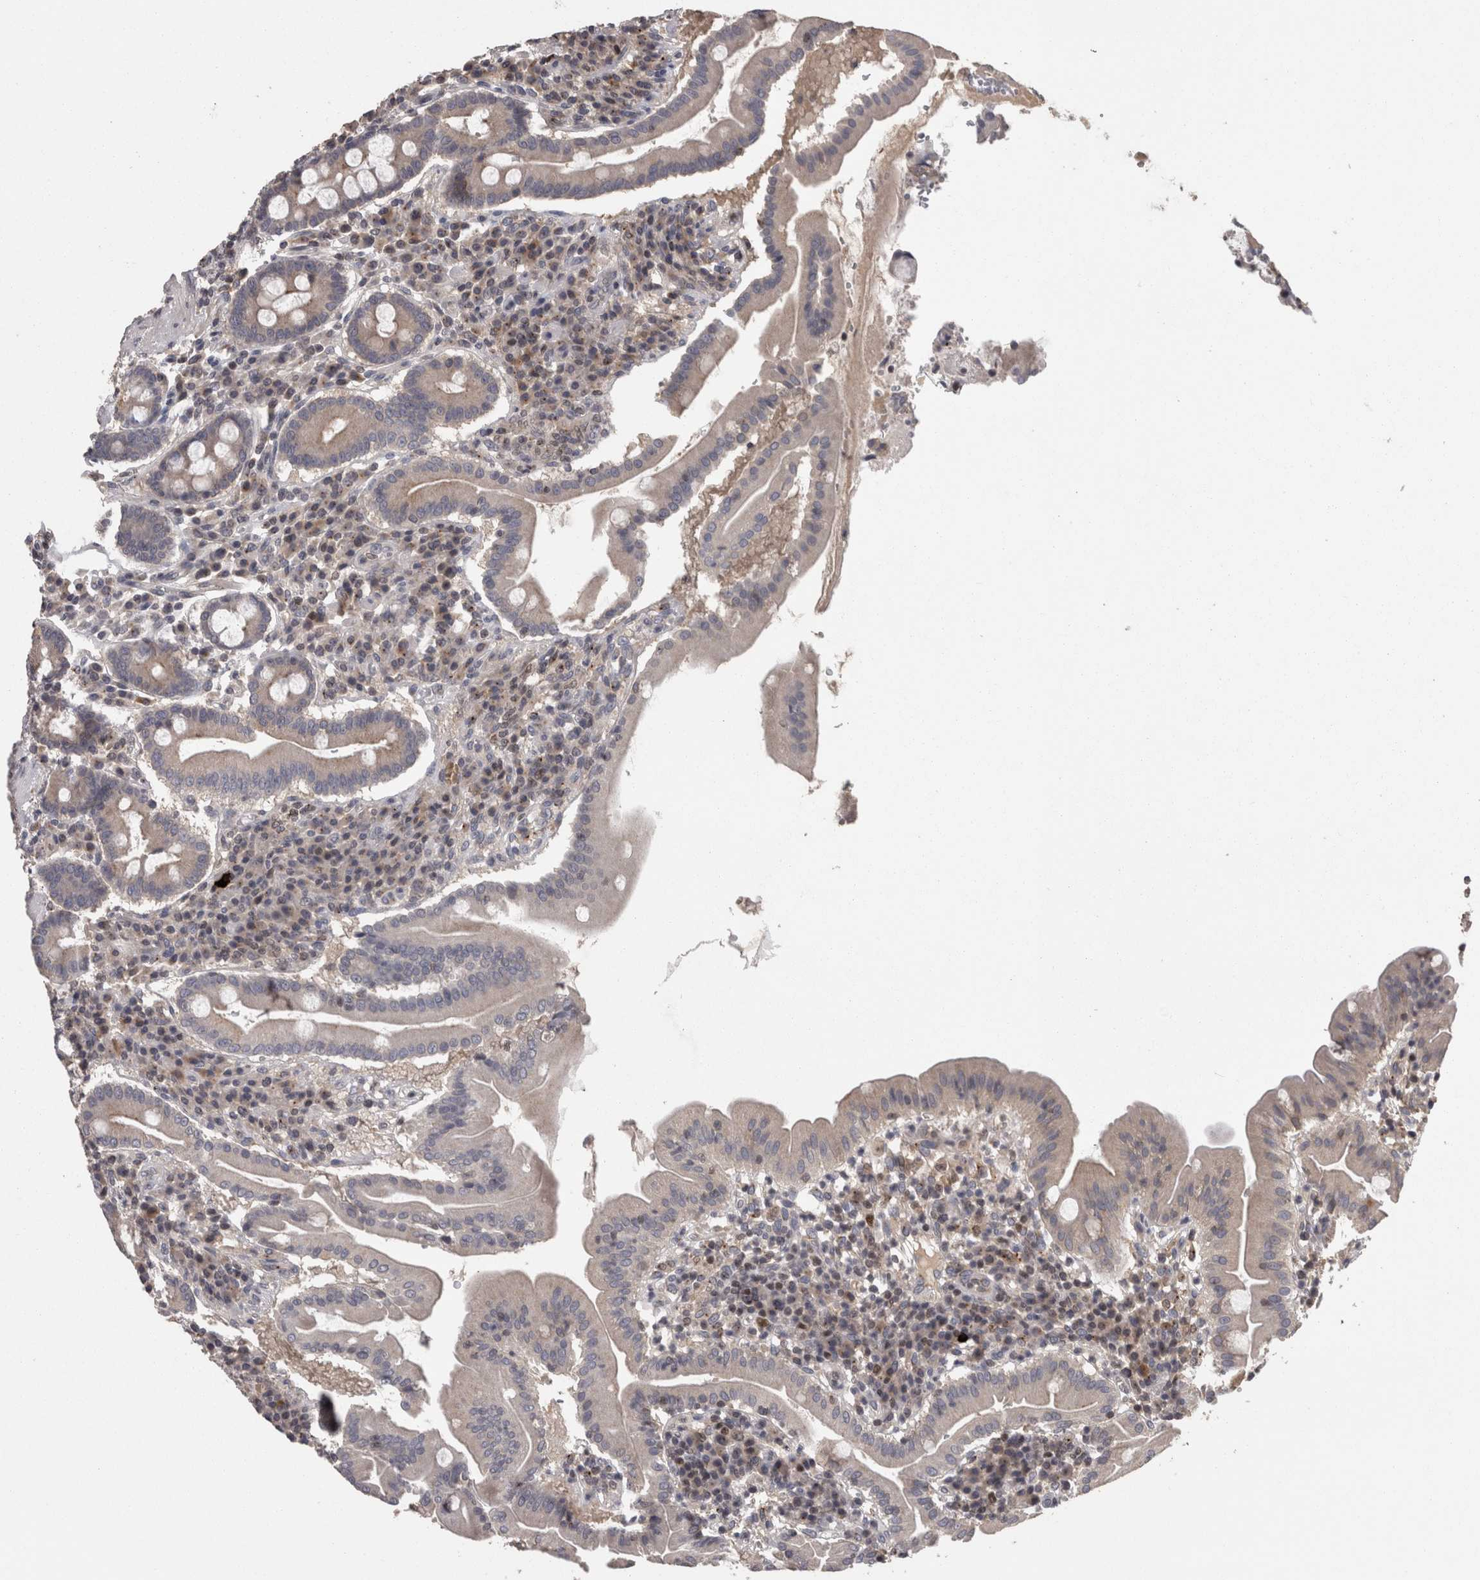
{"staining": {"intensity": "weak", "quantity": "25%-75%", "location": "cytoplasmic/membranous"}, "tissue": "duodenum", "cell_type": "Glandular cells", "image_type": "normal", "snomed": [{"axis": "morphology", "description": "Normal tissue, NOS"}, {"axis": "topography", "description": "Duodenum"}], "caption": "Immunohistochemistry staining of unremarkable duodenum, which exhibits low levels of weak cytoplasmic/membranous positivity in about 25%-75% of glandular cells indicating weak cytoplasmic/membranous protein staining. The staining was performed using DAB (3,3'-diaminobenzidine) (brown) for protein detection and nuclei were counterstained in hematoxylin (blue).", "gene": "PCM1", "patient": {"sex": "male", "age": 50}}